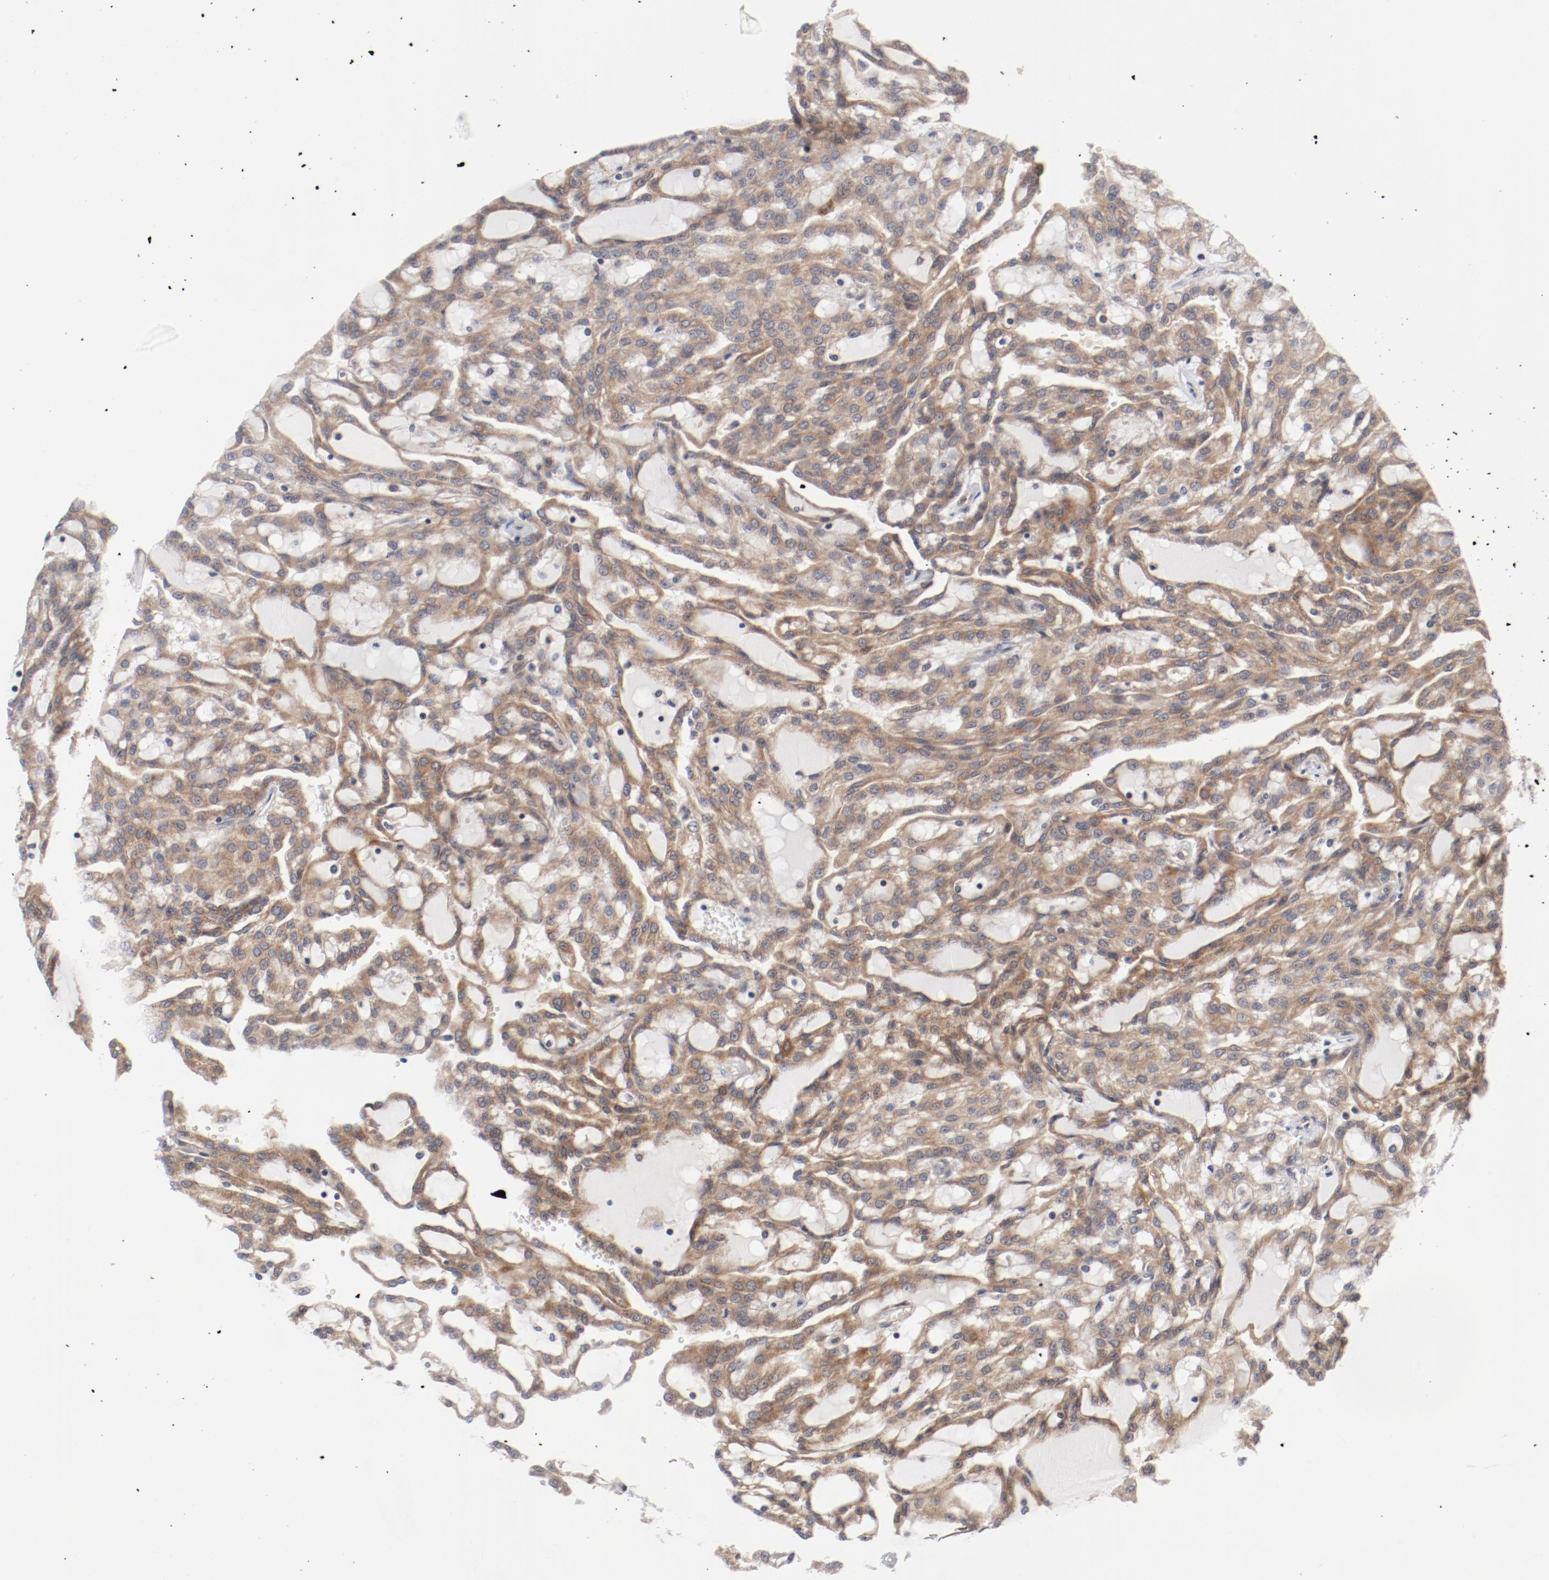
{"staining": {"intensity": "weak", "quantity": ">75%", "location": "cytoplasmic/membranous"}, "tissue": "renal cancer", "cell_type": "Tumor cells", "image_type": "cancer", "snomed": [{"axis": "morphology", "description": "Adenocarcinoma, NOS"}, {"axis": "topography", "description": "Kidney"}], "caption": "This is an image of immunohistochemistry (IHC) staining of renal cancer, which shows weak staining in the cytoplasmic/membranous of tumor cells.", "gene": "BAD", "patient": {"sex": "male", "age": 63}}